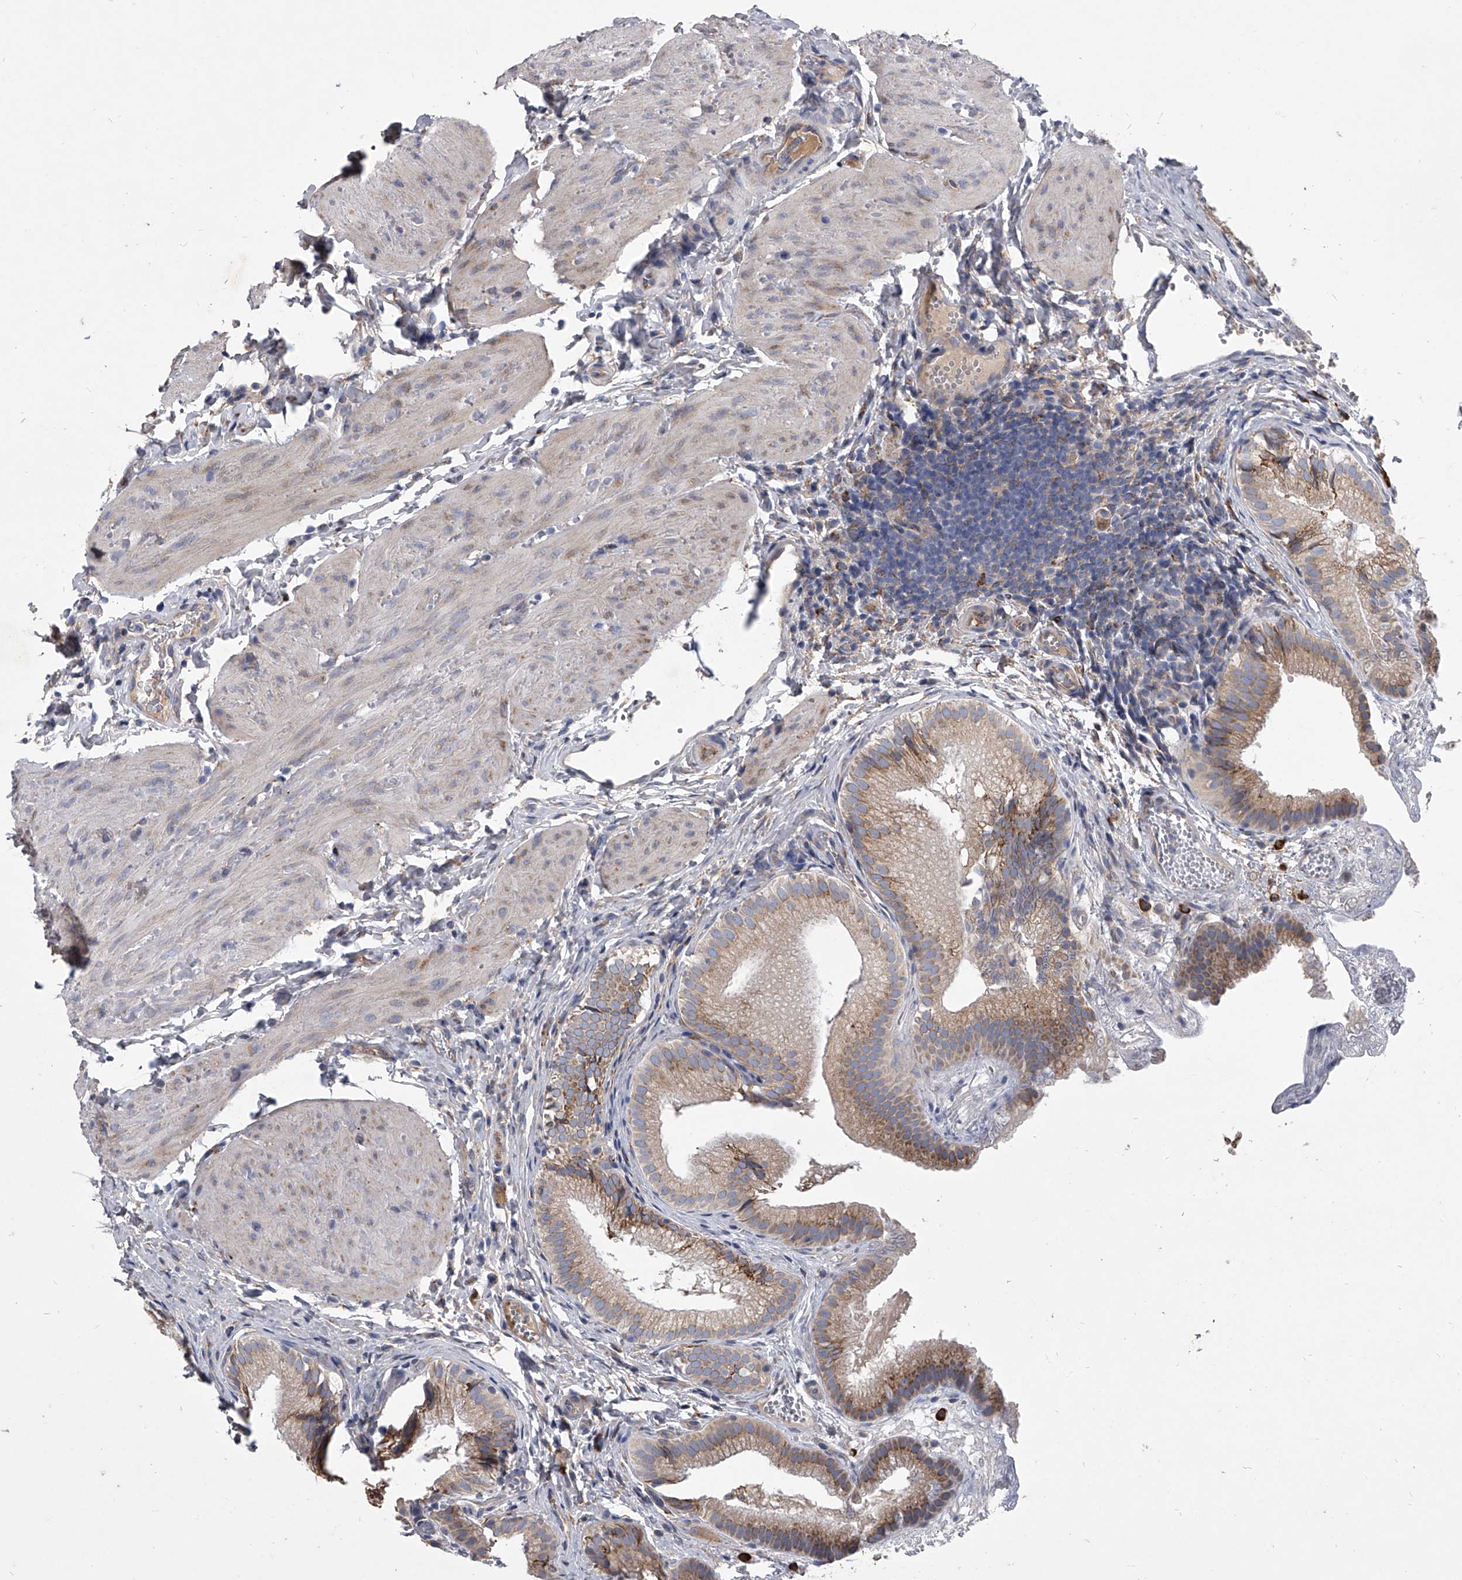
{"staining": {"intensity": "weak", "quantity": ">75%", "location": "cytoplasmic/membranous"}, "tissue": "gallbladder", "cell_type": "Glandular cells", "image_type": "normal", "snomed": [{"axis": "morphology", "description": "Normal tissue, NOS"}, {"axis": "topography", "description": "Gallbladder"}], "caption": "Brown immunohistochemical staining in benign human gallbladder reveals weak cytoplasmic/membranous expression in about >75% of glandular cells.", "gene": "CCR4", "patient": {"sex": "female", "age": 30}}